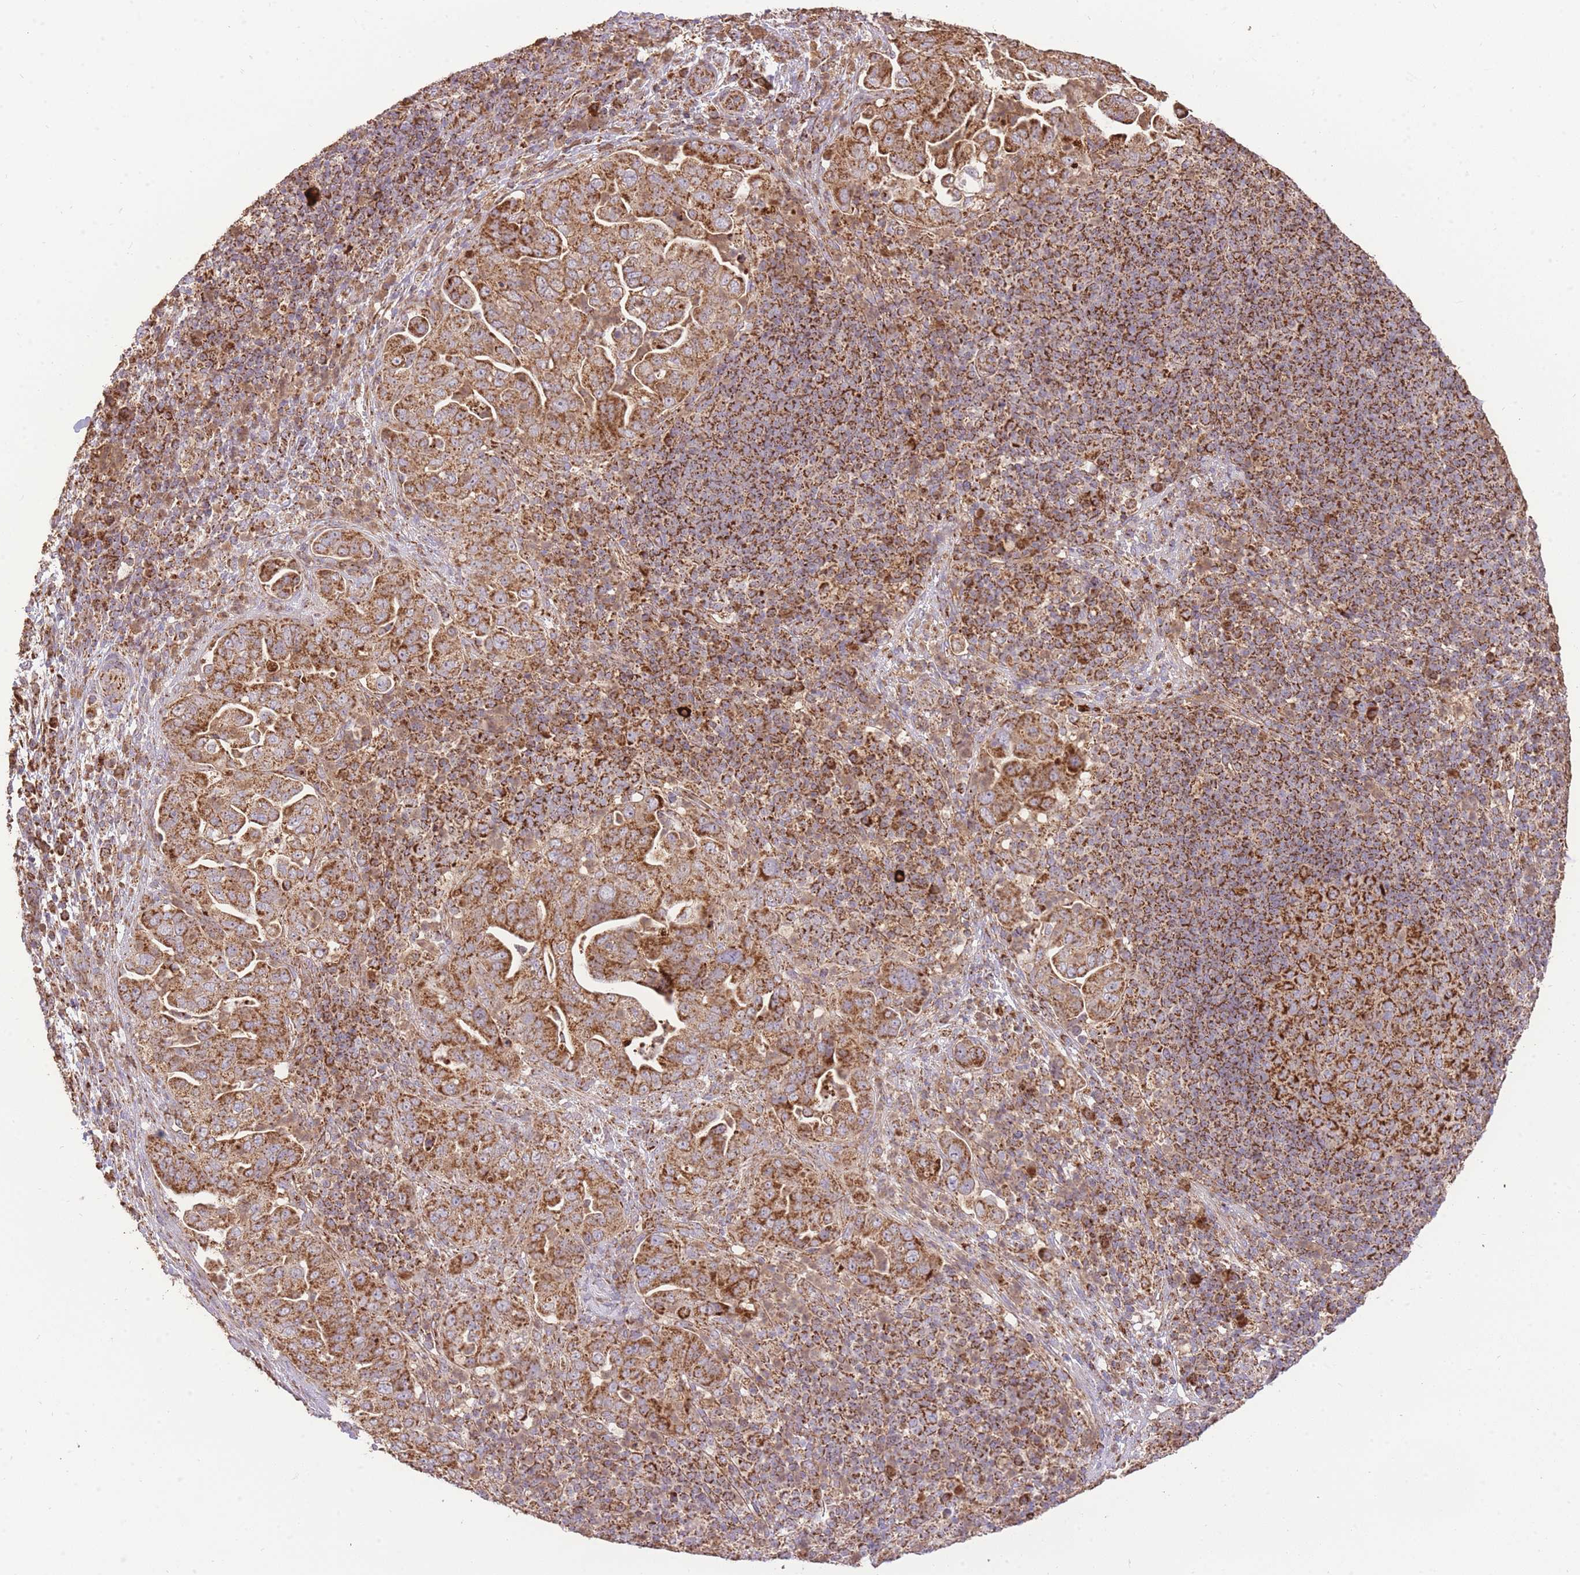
{"staining": {"intensity": "strong", "quantity": ">75%", "location": "cytoplasmic/membranous"}, "tissue": "pancreatic cancer", "cell_type": "Tumor cells", "image_type": "cancer", "snomed": [{"axis": "morphology", "description": "Adenocarcinoma, NOS"}, {"axis": "topography", "description": "Pancreas"}], "caption": "Adenocarcinoma (pancreatic) was stained to show a protein in brown. There is high levels of strong cytoplasmic/membranous staining in about >75% of tumor cells.", "gene": "PREP", "patient": {"sex": "female", "age": 63}}